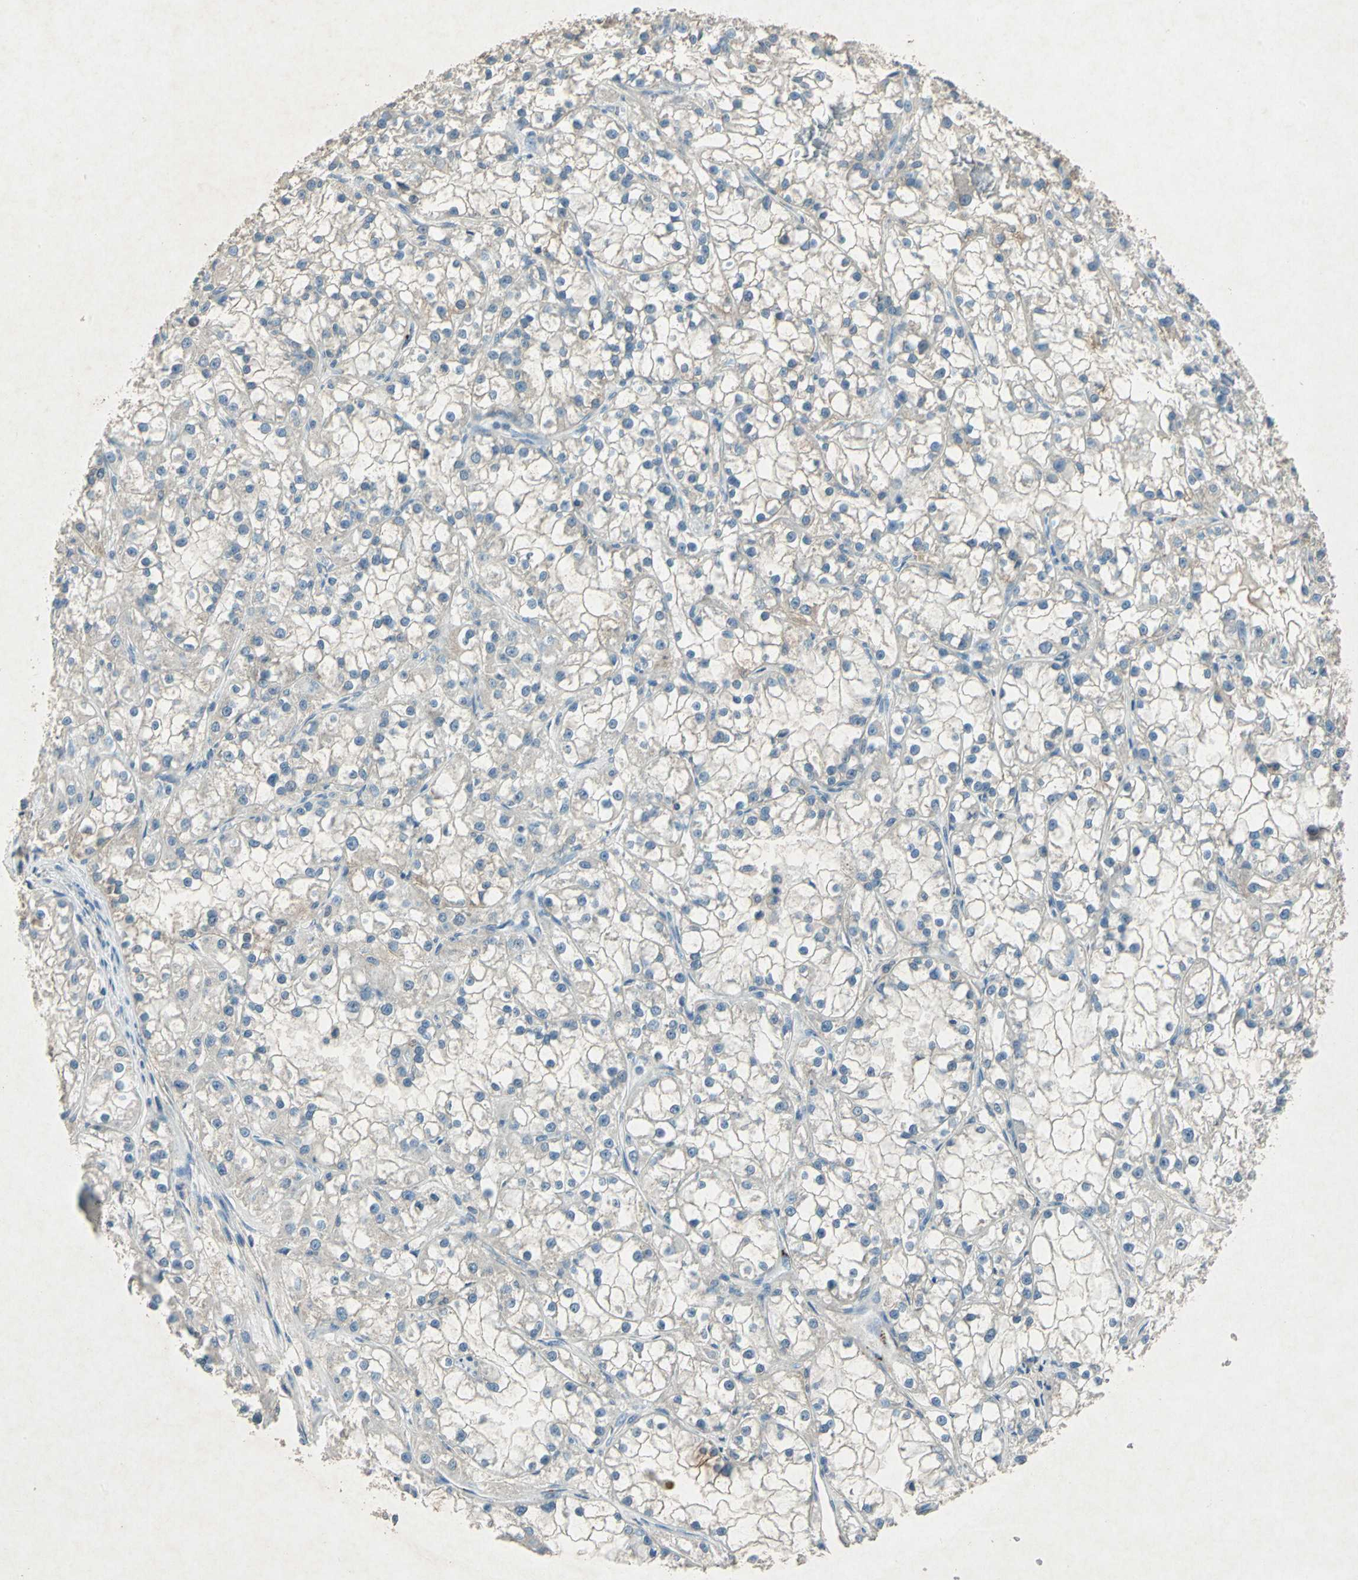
{"staining": {"intensity": "negative", "quantity": "none", "location": "none"}, "tissue": "renal cancer", "cell_type": "Tumor cells", "image_type": "cancer", "snomed": [{"axis": "morphology", "description": "Adenocarcinoma, NOS"}, {"axis": "topography", "description": "Kidney"}], "caption": "High magnification brightfield microscopy of renal adenocarcinoma stained with DAB (brown) and counterstained with hematoxylin (blue): tumor cells show no significant positivity.", "gene": "CAMK2B", "patient": {"sex": "female", "age": 52}}